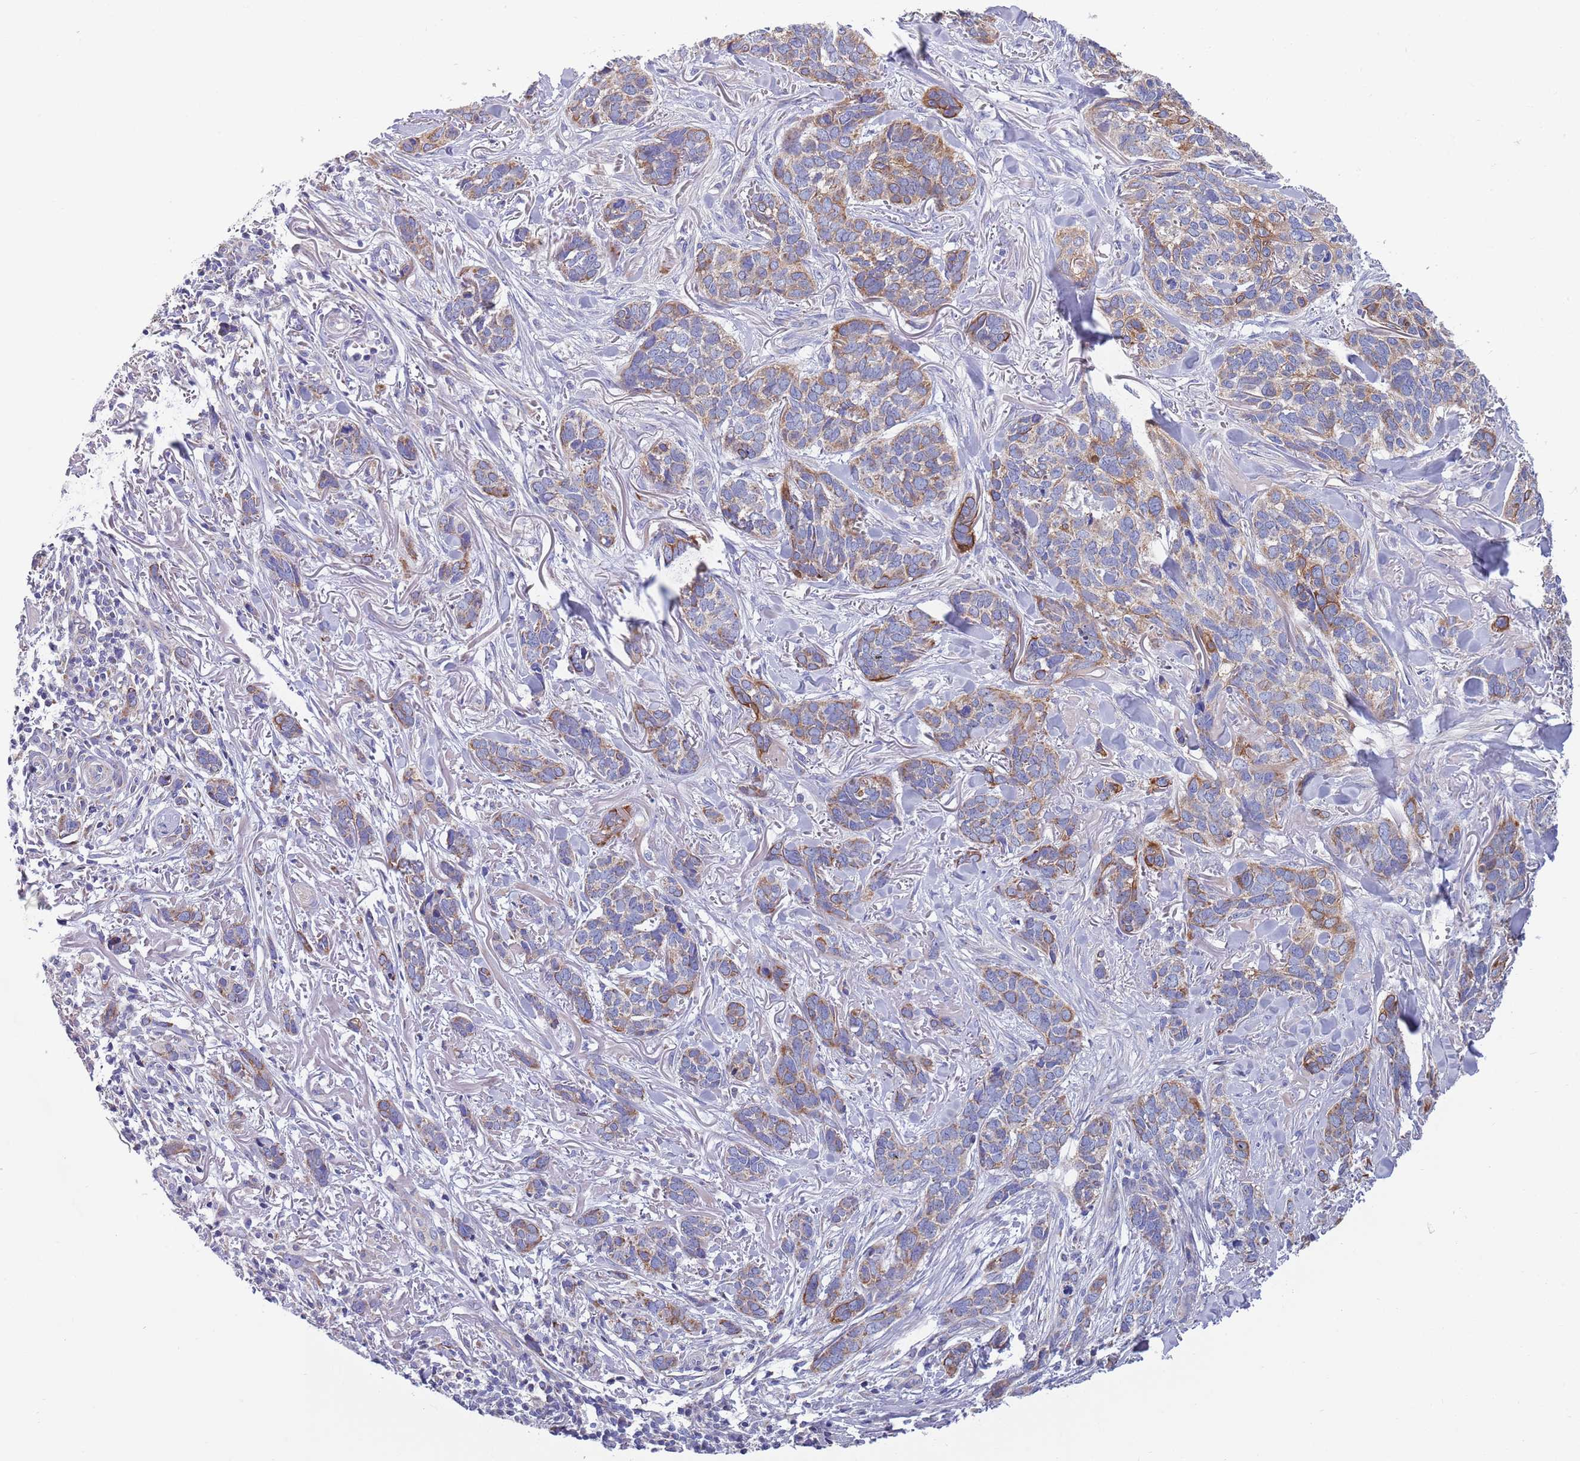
{"staining": {"intensity": "moderate", "quantity": "25%-75%", "location": "cytoplasmic/membranous"}, "tissue": "skin cancer", "cell_type": "Tumor cells", "image_type": "cancer", "snomed": [{"axis": "morphology", "description": "Basal cell carcinoma"}, {"axis": "topography", "description": "Skin"}], "caption": "The immunohistochemical stain shows moderate cytoplasmic/membranous positivity in tumor cells of skin cancer tissue.", "gene": "EMC8", "patient": {"sex": "male", "age": 86}}